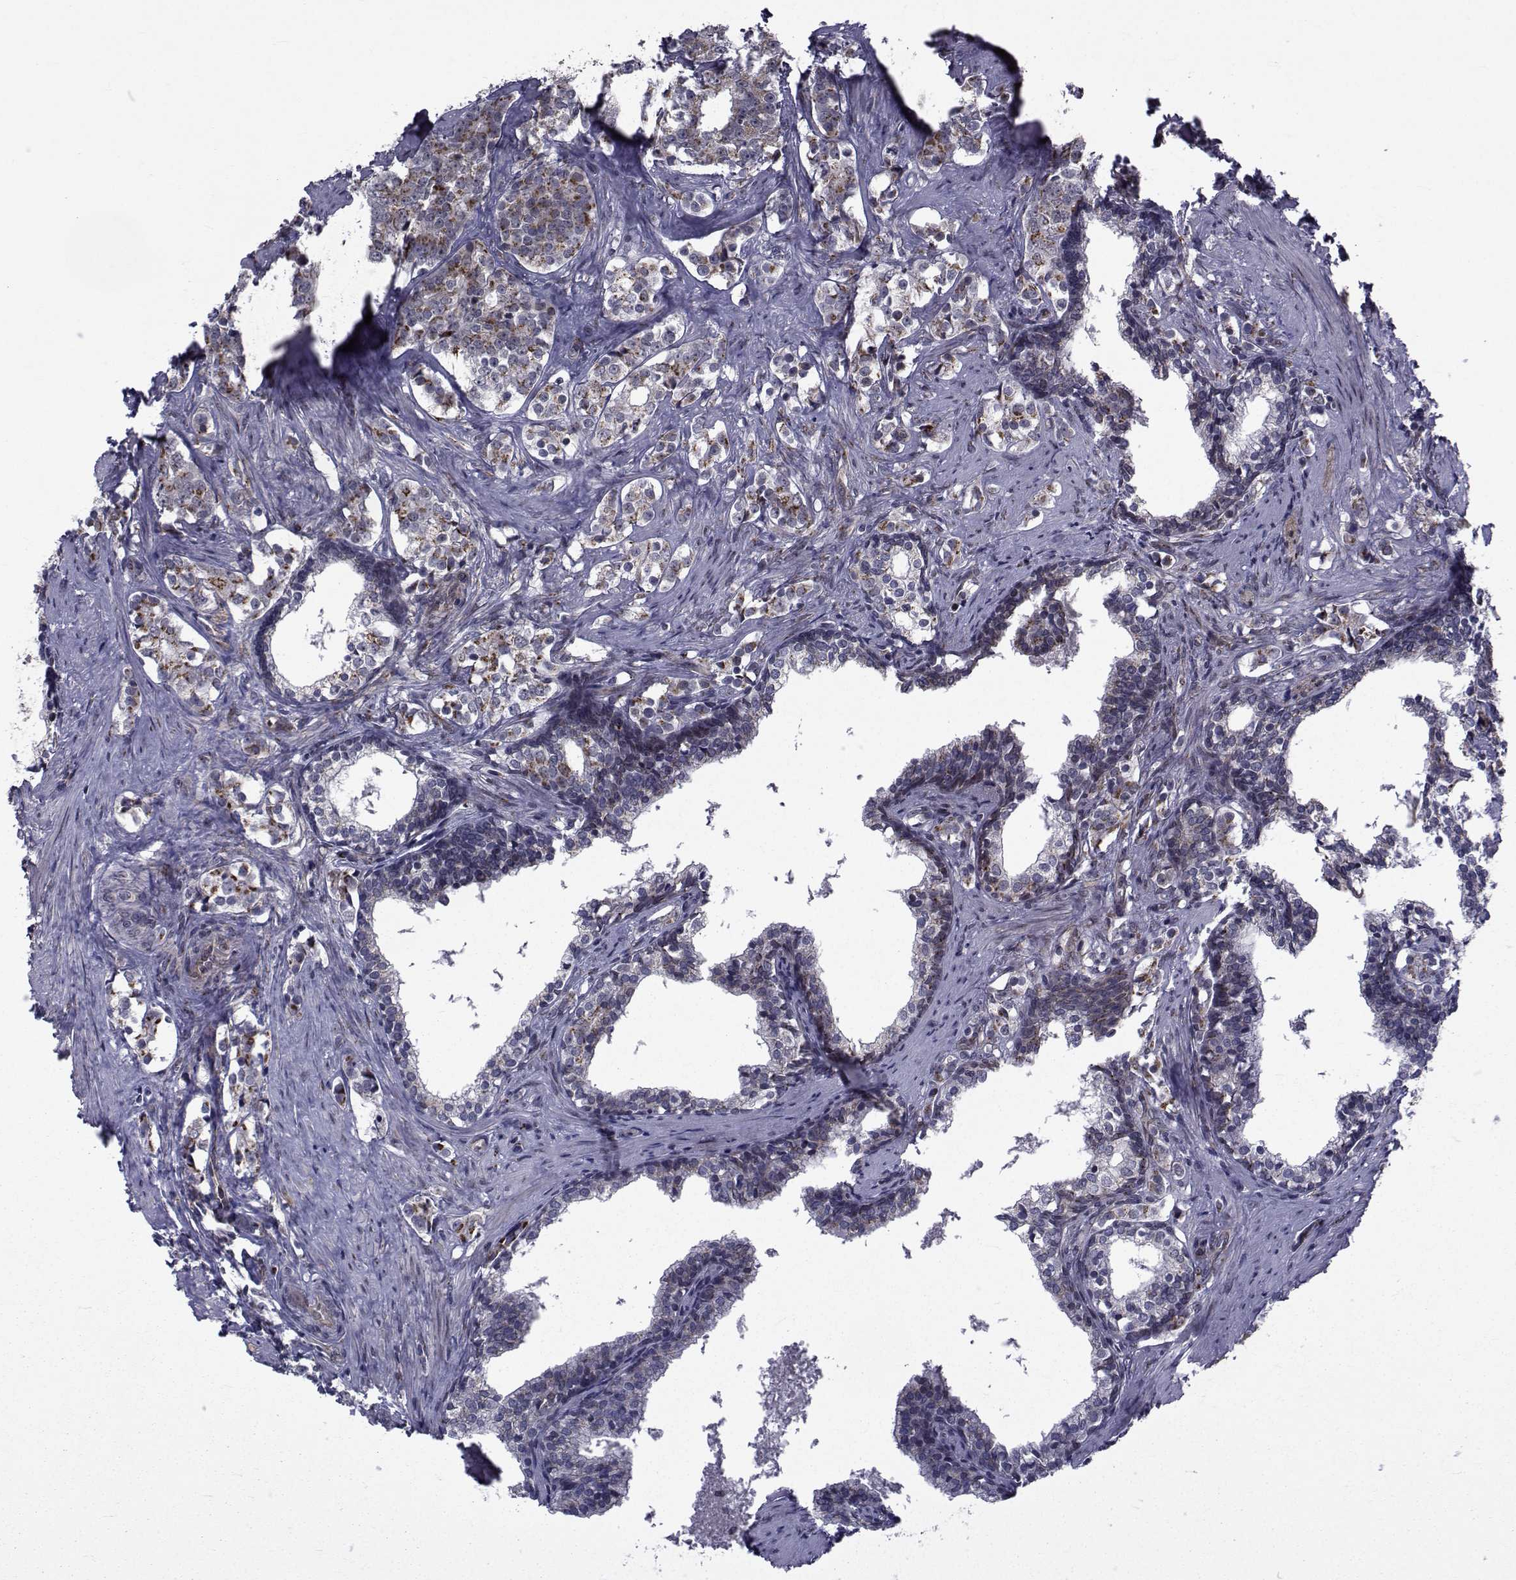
{"staining": {"intensity": "moderate", "quantity": "25%-75%", "location": "cytoplasmic/membranous"}, "tissue": "prostate cancer", "cell_type": "Tumor cells", "image_type": "cancer", "snomed": [{"axis": "morphology", "description": "Adenocarcinoma, NOS"}, {"axis": "topography", "description": "Prostate and seminal vesicle, NOS"}], "caption": "Moderate cytoplasmic/membranous positivity is seen in about 25%-75% of tumor cells in prostate cancer.", "gene": "ATP6V1C2", "patient": {"sex": "male", "age": 63}}